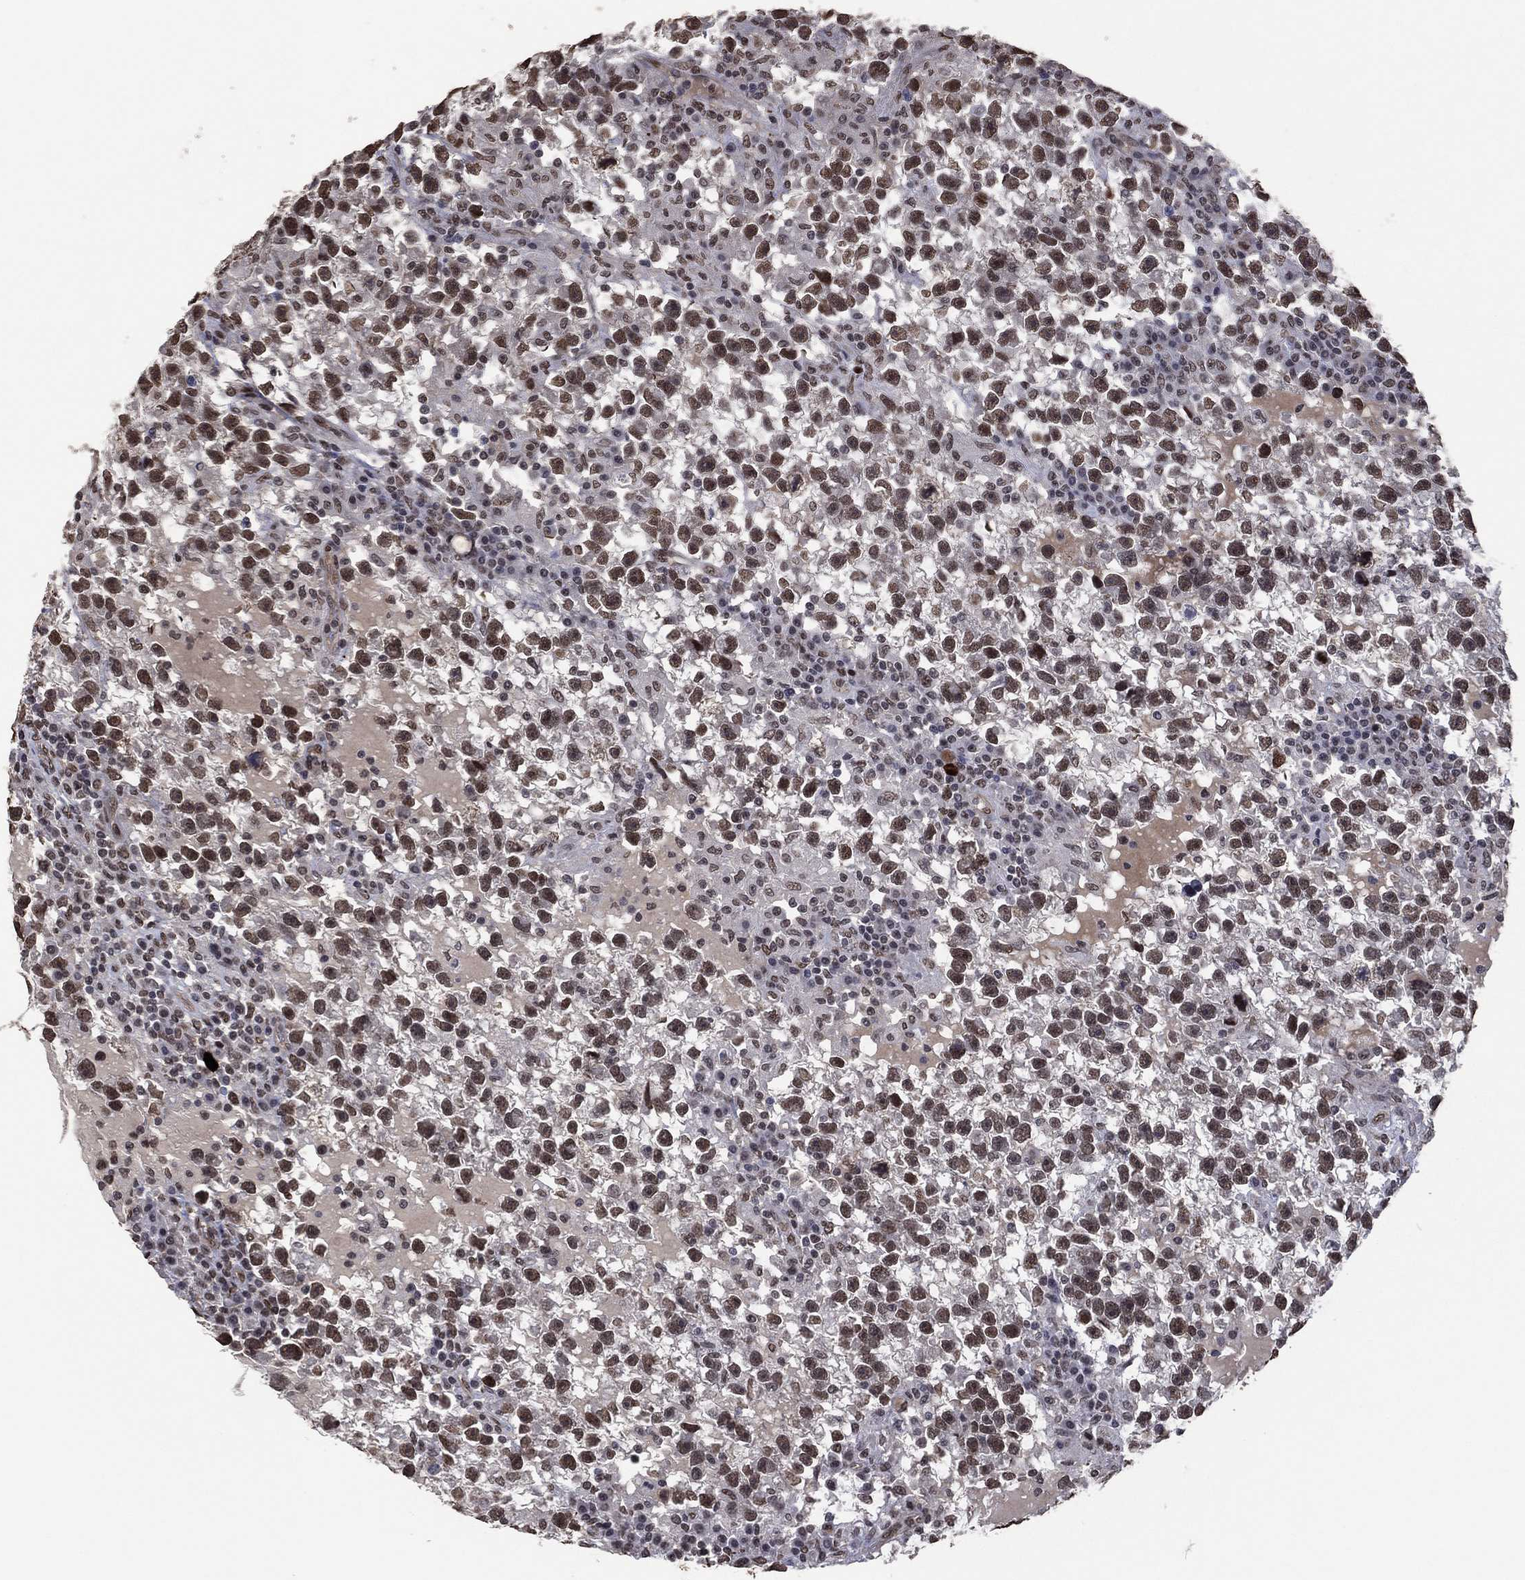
{"staining": {"intensity": "moderate", "quantity": "25%-75%", "location": "nuclear"}, "tissue": "testis cancer", "cell_type": "Tumor cells", "image_type": "cancer", "snomed": [{"axis": "morphology", "description": "Seminoma, NOS"}, {"axis": "topography", "description": "Testis"}], "caption": "Tumor cells demonstrate medium levels of moderate nuclear staining in approximately 25%-75% of cells in human testis cancer (seminoma). (Brightfield microscopy of DAB IHC at high magnification).", "gene": "EHMT1", "patient": {"sex": "male", "age": 47}}